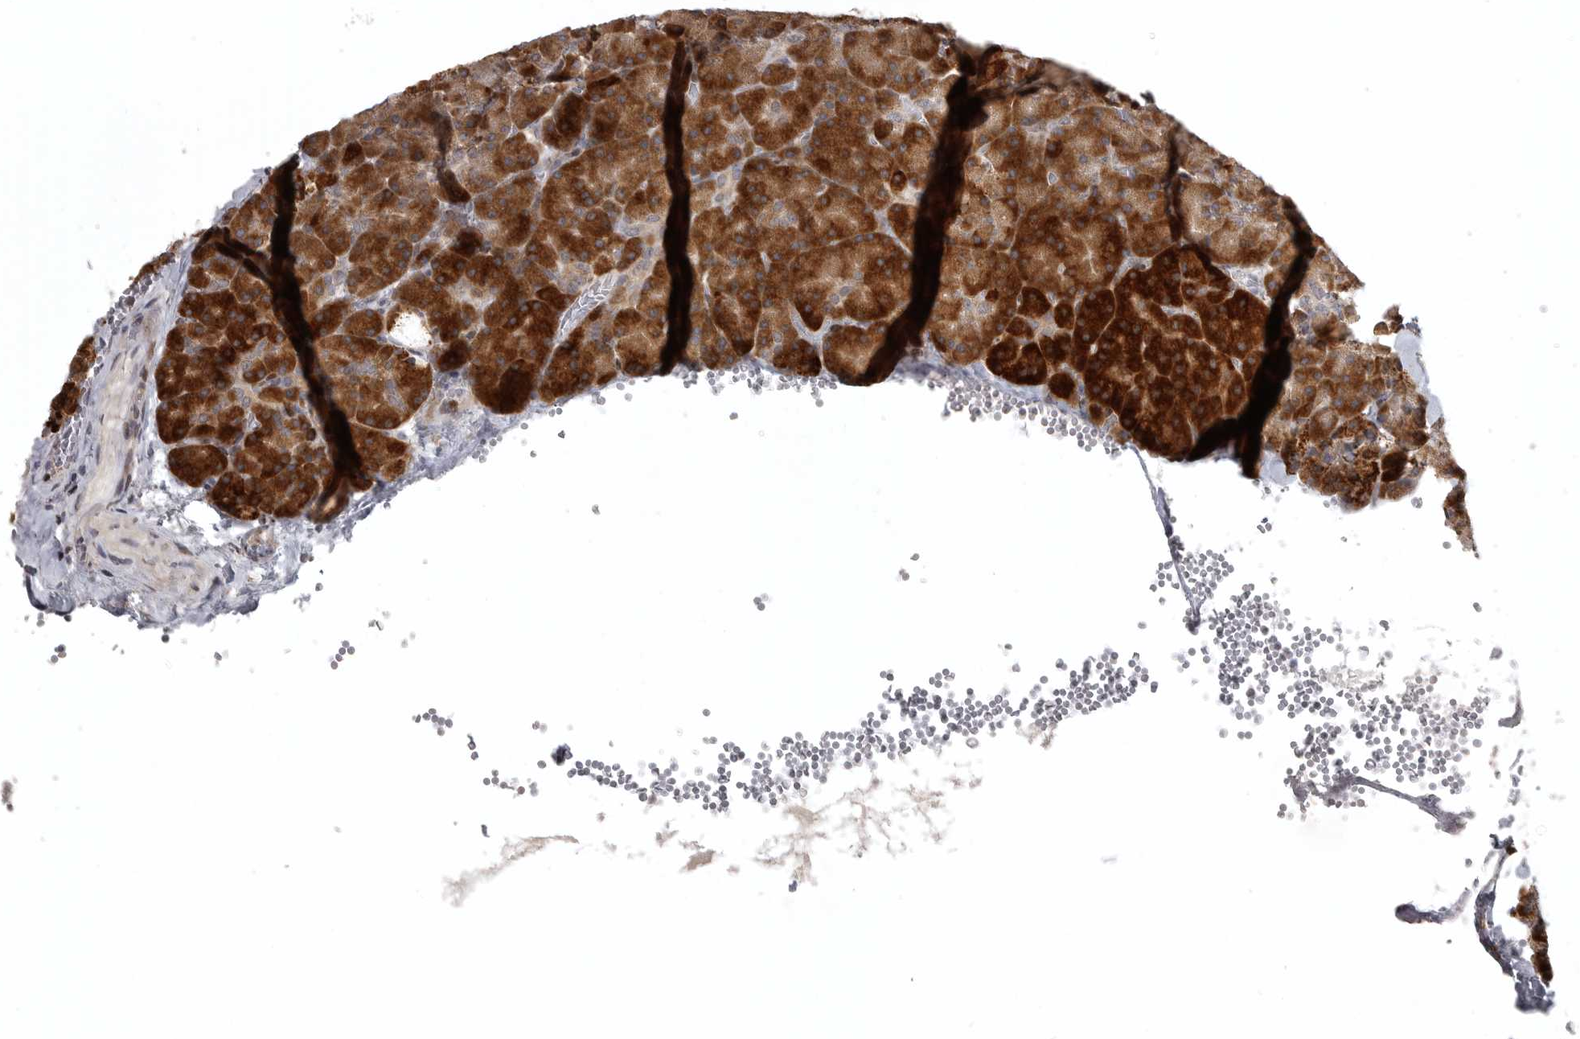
{"staining": {"intensity": "strong", "quantity": ">75%", "location": "cytoplasmic/membranous"}, "tissue": "pancreas", "cell_type": "Exocrine glandular cells", "image_type": "normal", "snomed": [{"axis": "morphology", "description": "Normal tissue, NOS"}, {"axis": "morphology", "description": "Carcinoid, malignant, NOS"}, {"axis": "topography", "description": "Pancreas"}], "caption": "Immunohistochemistry (IHC) image of benign pancreas: pancreas stained using IHC demonstrates high levels of strong protein expression localized specifically in the cytoplasmic/membranous of exocrine glandular cells, appearing as a cytoplasmic/membranous brown color.", "gene": "POLE2", "patient": {"sex": "female", "age": 35}}